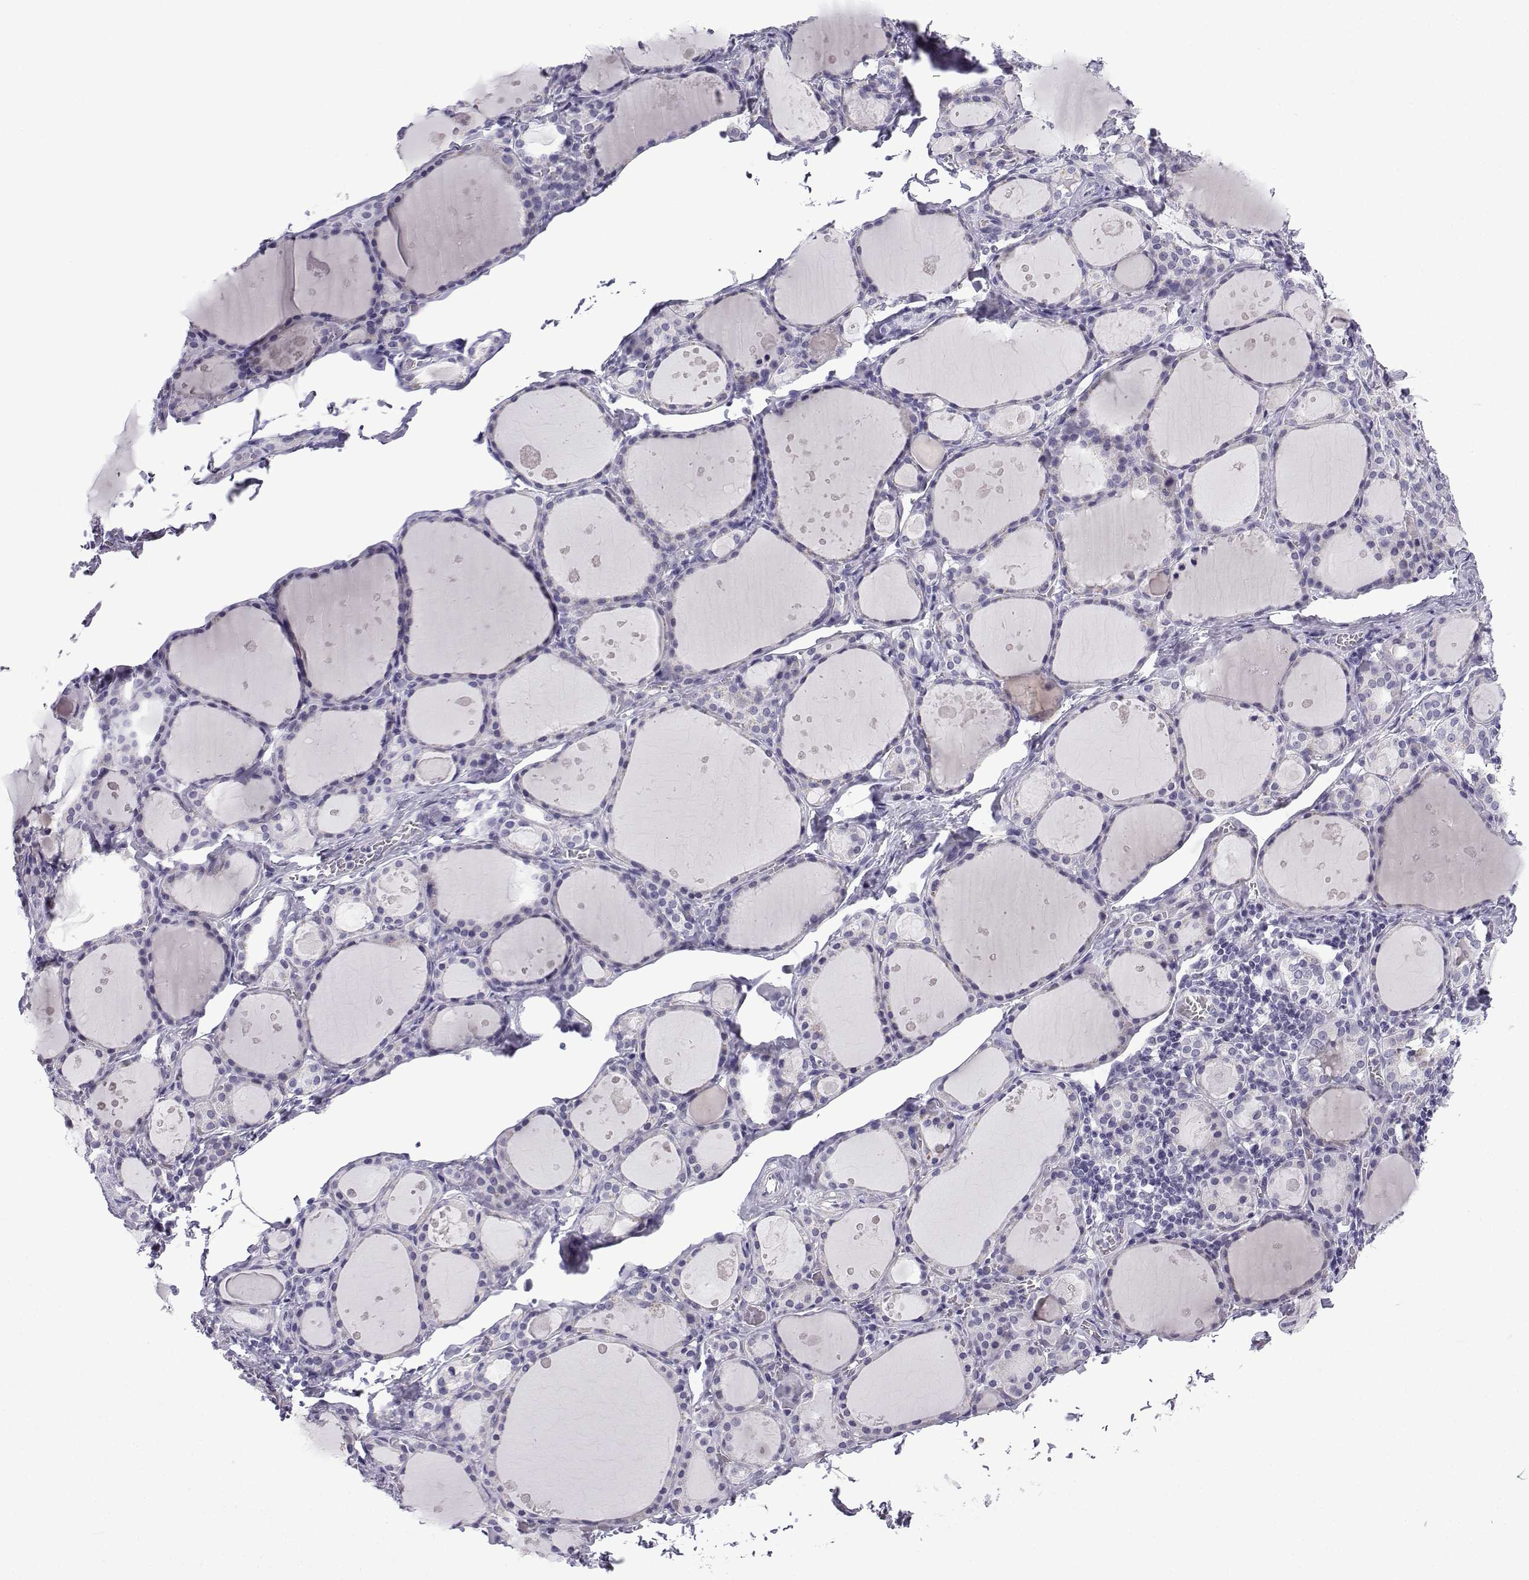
{"staining": {"intensity": "negative", "quantity": "none", "location": "none"}, "tissue": "thyroid gland", "cell_type": "Glandular cells", "image_type": "normal", "snomed": [{"axis": "morphology", "description": "Normal tissue, NOS"}, {"axis": "topography", "description": "Thyroid gland"}], "caption": "Glandular cells show no significant expression in normal thyroid gland. (Immunohistochemistry, brightfield microscopy, high magnification).", "gene": "ACRBP", "patient": {"sex": "male", "age": 68}}